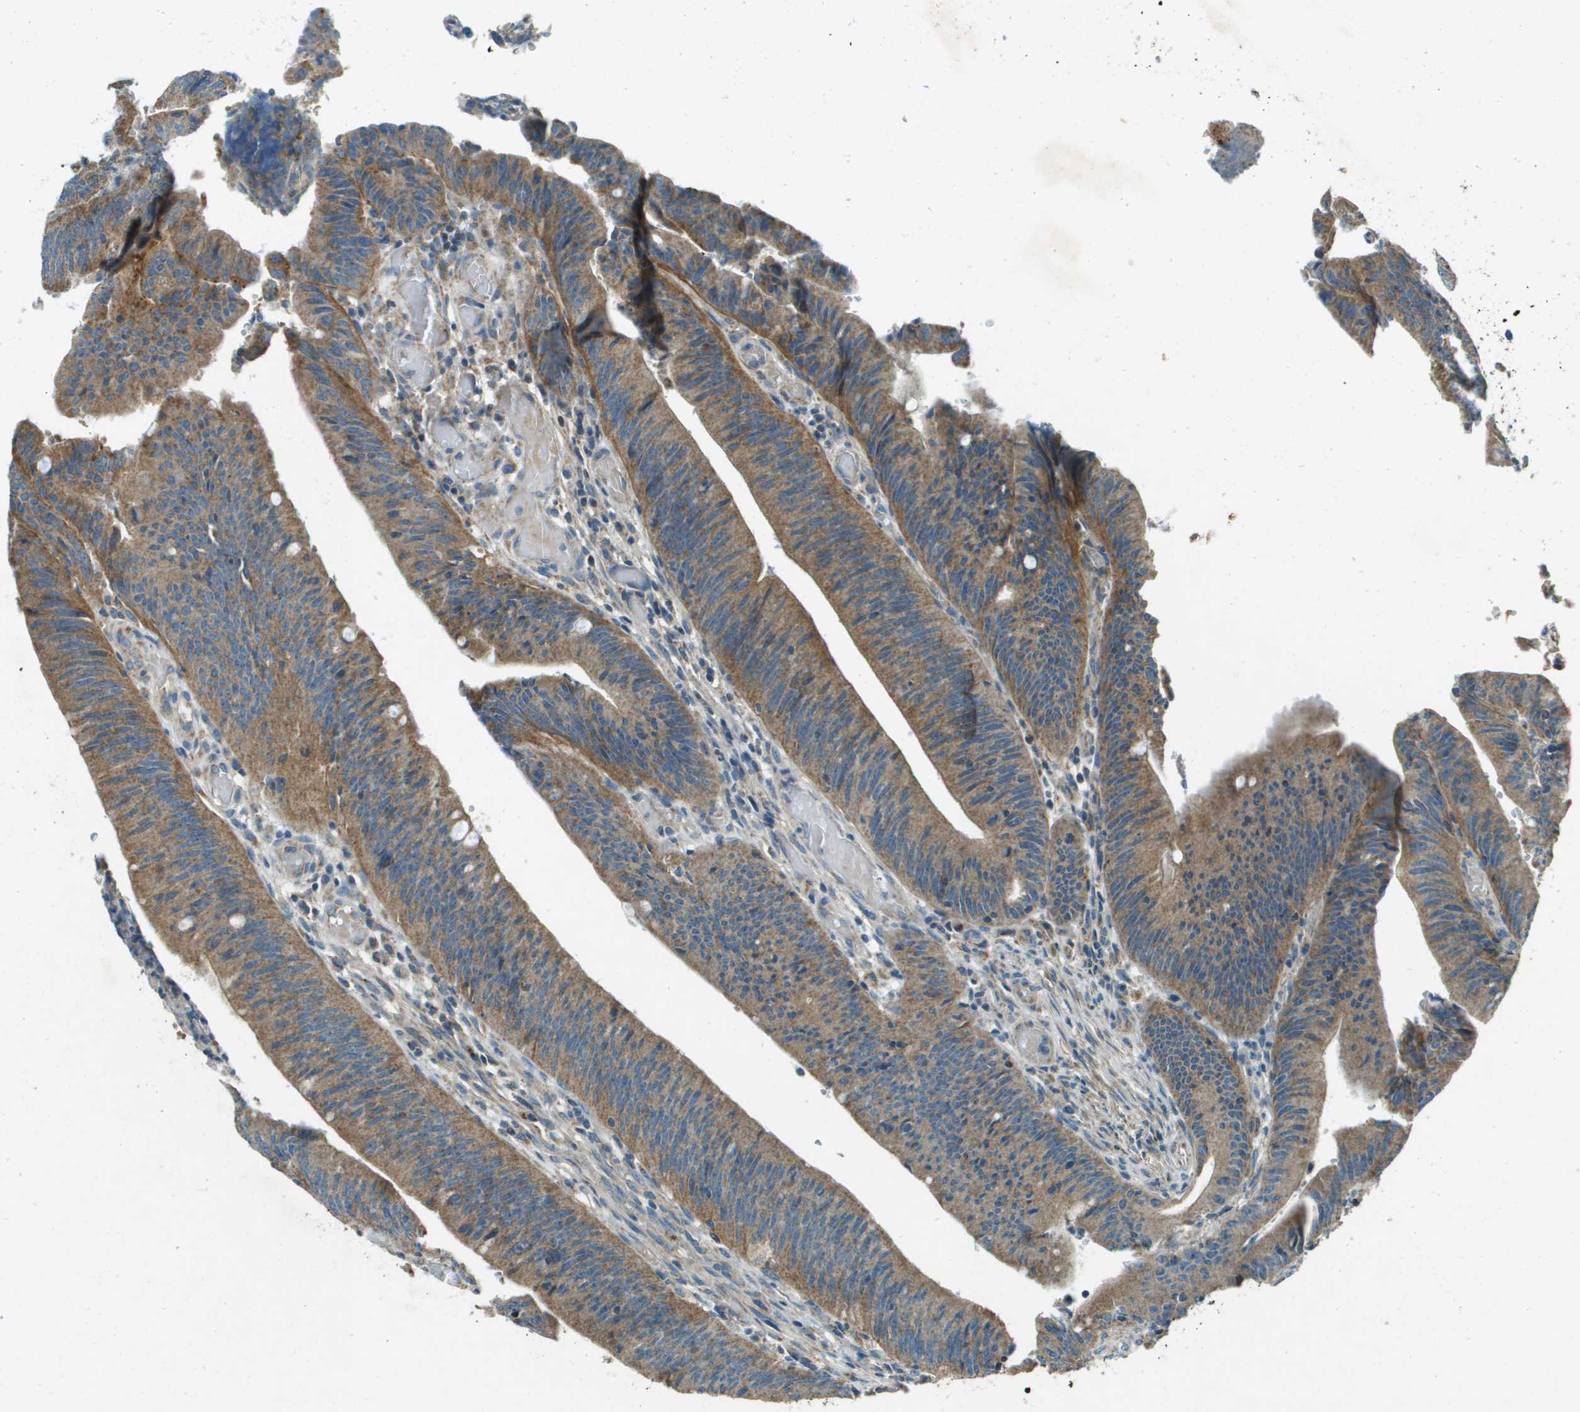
{"staining": {"intensity": "moderate", "quantity": ">75%", "location": "cytoplasmic/membranous"}, "tissue": "colorectal cancer", "cell_type": "Tumor cells", "image_type": "cancer", "snomed": [{"axis": "morphology", "description": "Normal tissue, NOS"}, {"axis": "morphology", "description": "Adenocarcinoma, NOS"}, {"axis": "topography", "description": "Rectum"}], "caption": "Immunohistochemical staining of human colorectal cancer (adenocarcinoma) shows medium levels of moderate cytoplasmic/membranous positivity in about >75% of tumor cells.", "gene": "MIGA1", "patient": {"sex": "female", "age": 66}}